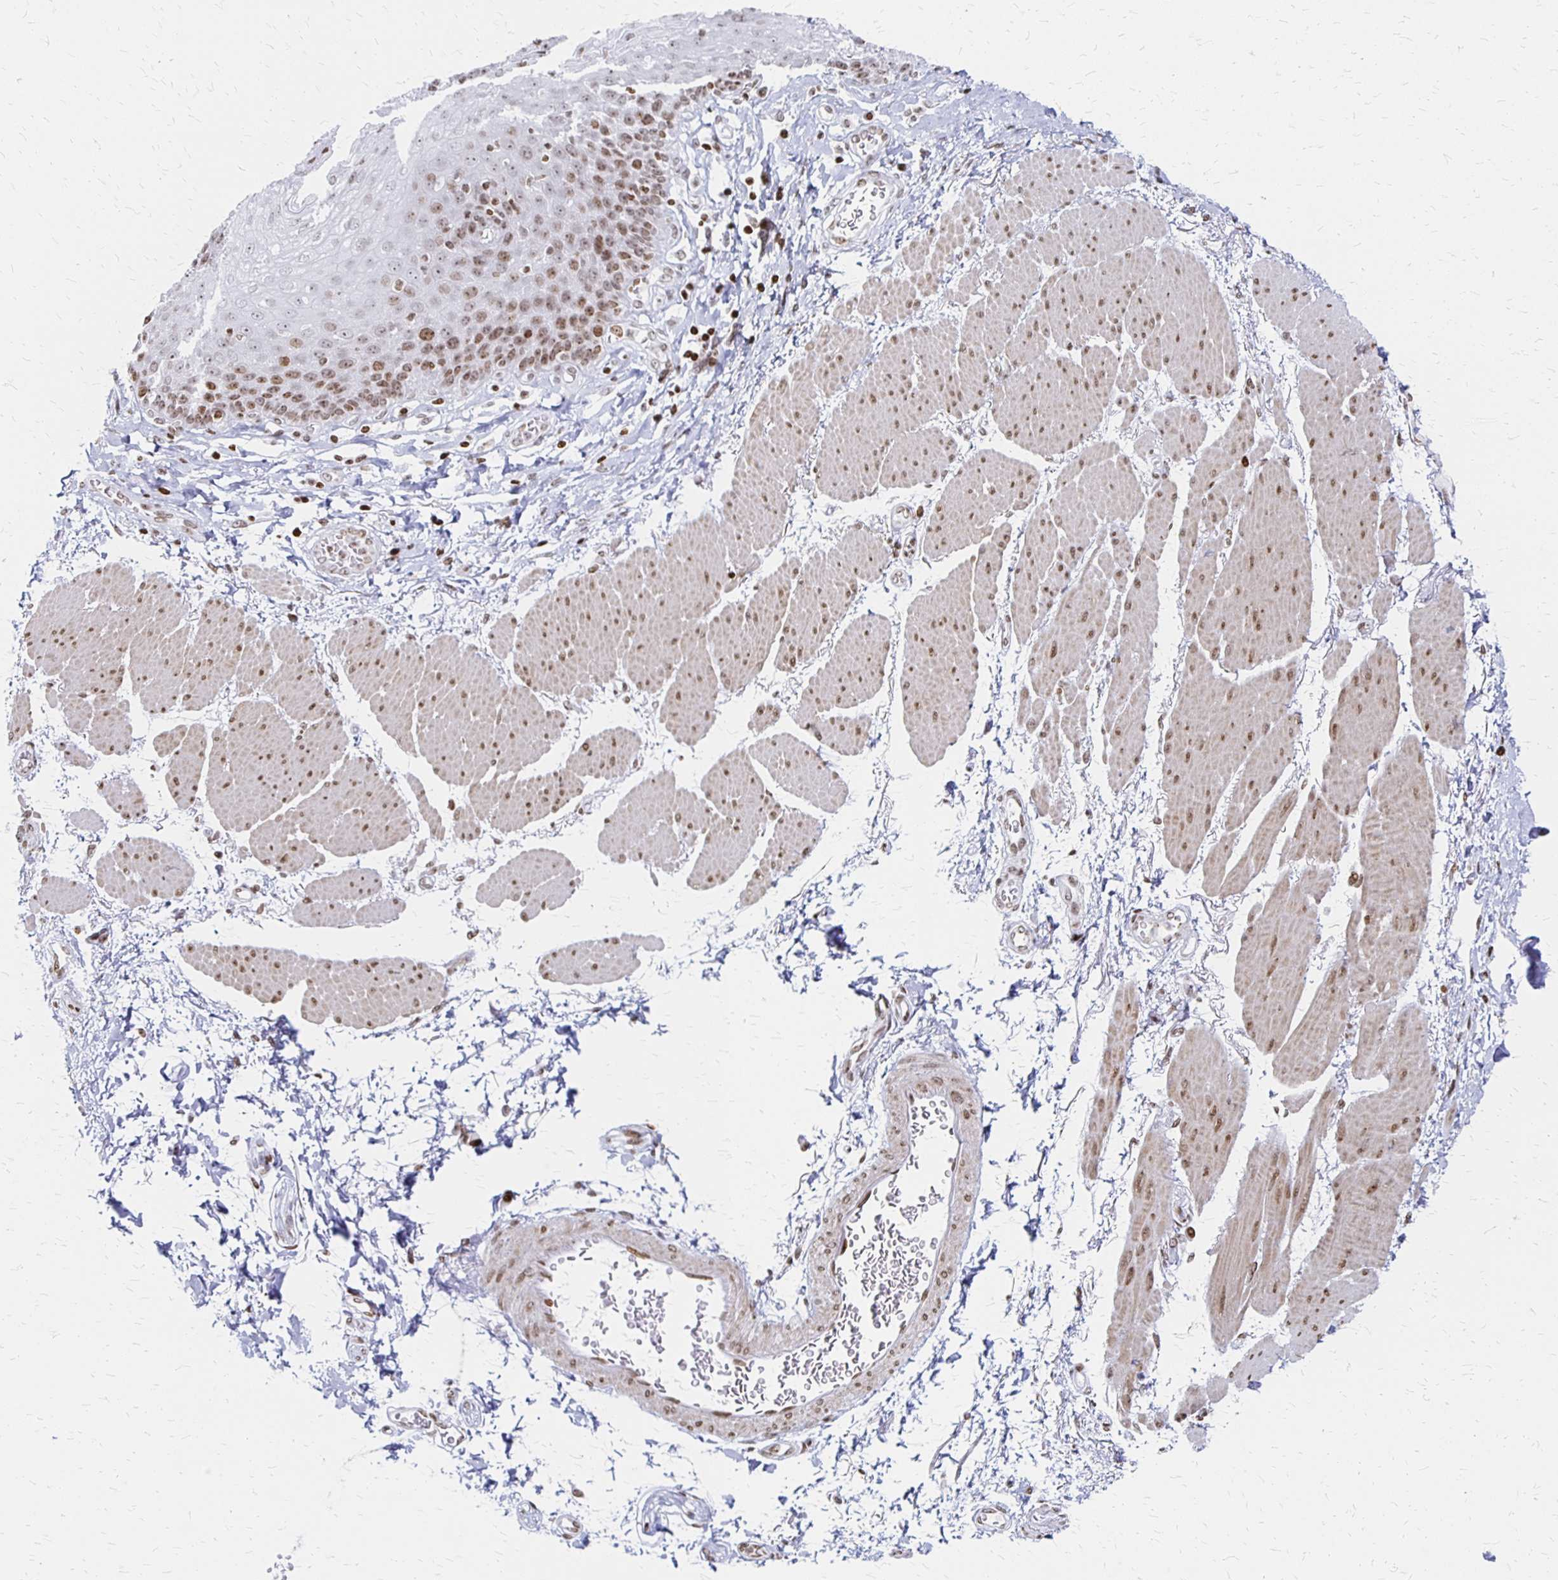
{"staining": {"intensity": "moderate", "quantity": "25%-75%", "location": "nuclear"}, "tissue": "esophagus", "cell_type": "Squamous epithelial cells", "image_type": "normal", "snomed": [{"axis": "morphology", "description": "Normal tissue, NOS"}, {"axis": "topography", "description": "Esophagus"}], "caption": "DAB immunohistochemical staining of unremarkable human esophagus shows moderate nuclear protein staining in approximately 25%-75% of squamous epithelial cells.", "gene": "ZNF280C", "patient": {"sex": "female", "age": 81}}